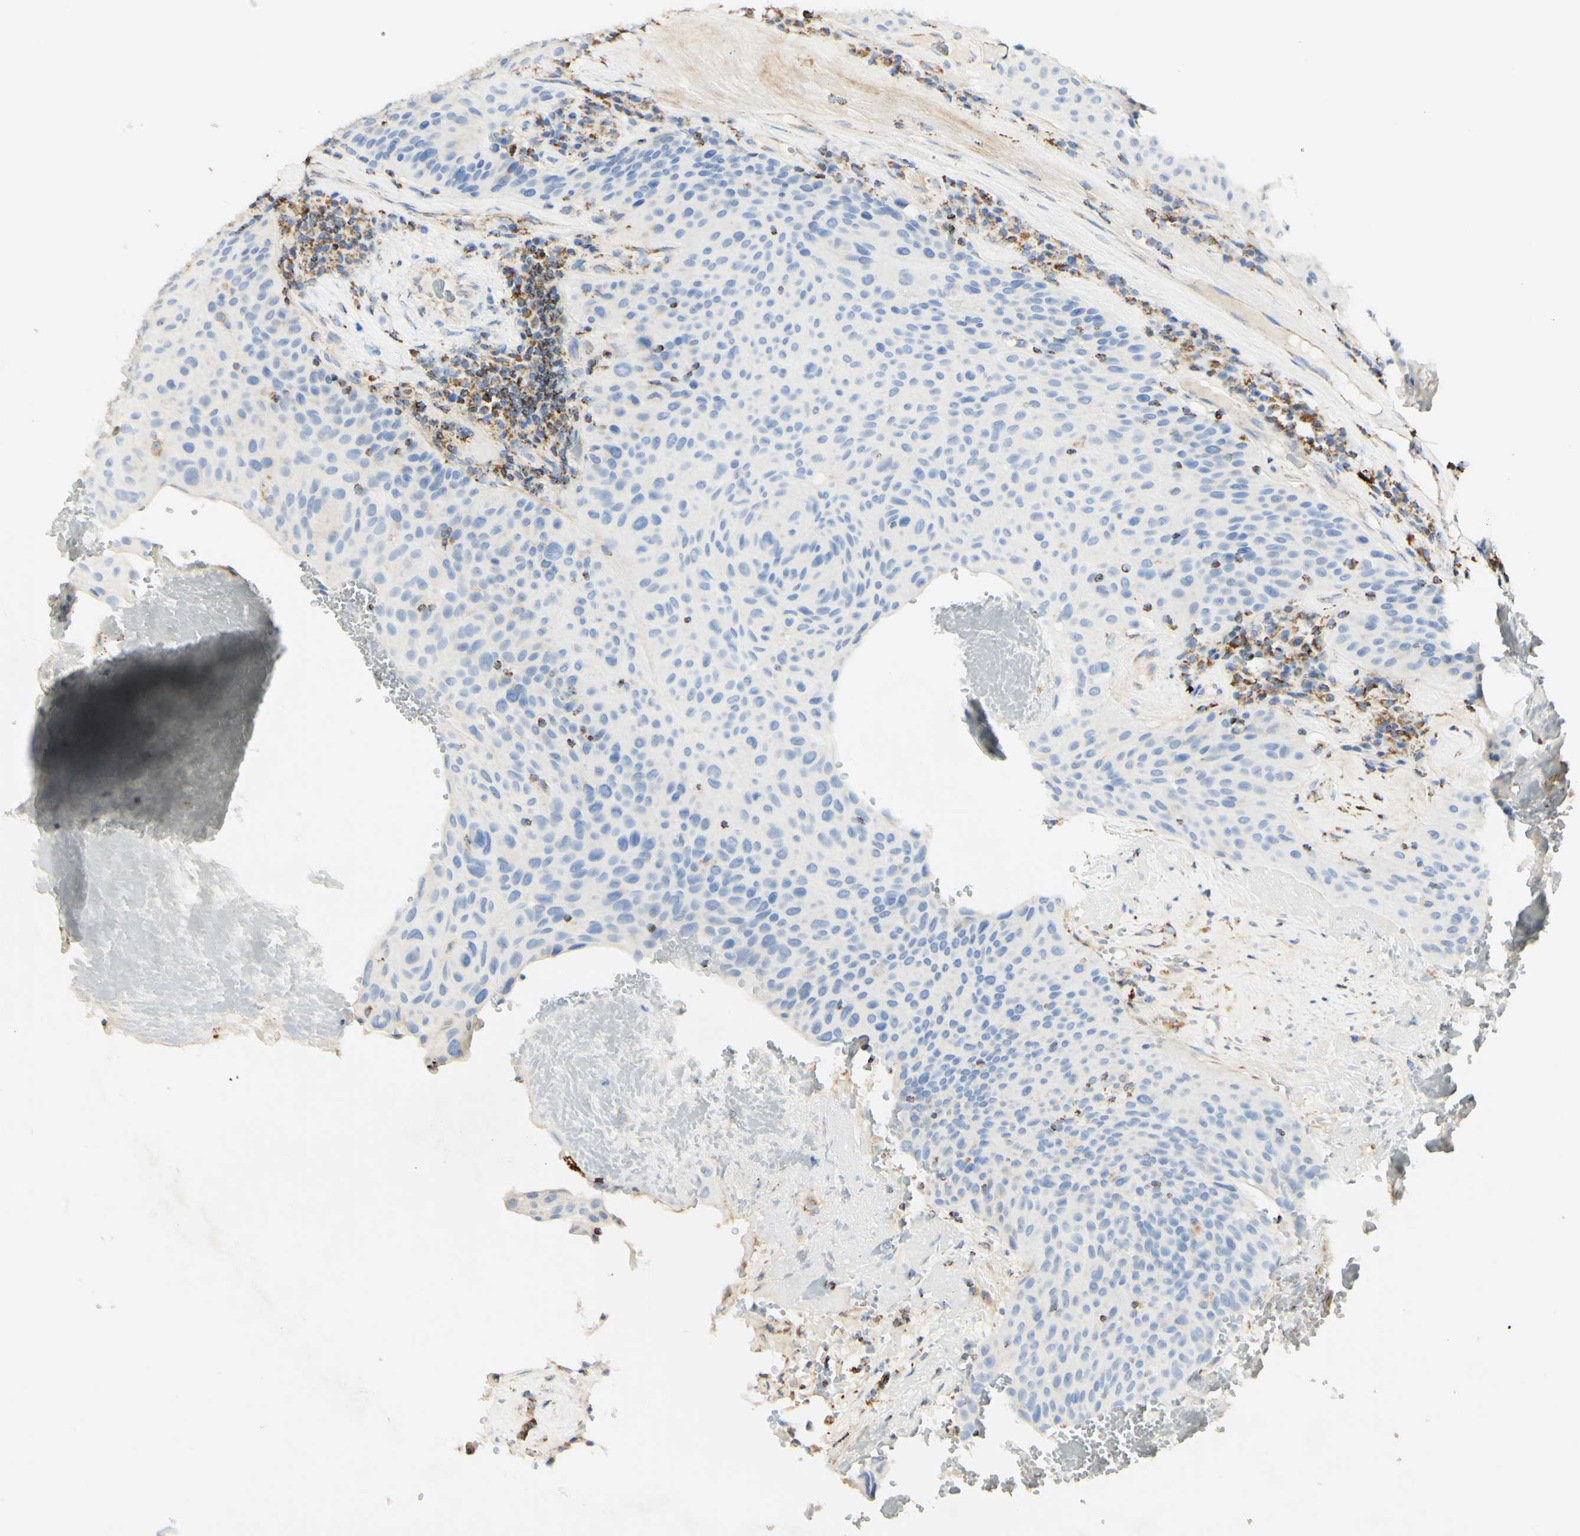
{"staining": {"intensity": "negative", "quantity": "none", "location": "none"}, "tissue": "urothelial cancer", "cell_type": "Tumor cells", "image_type": "cancer", "snomed": [{"axis": "morphology", "description": "Urothelial carcinoma, High grade"}, {"axis": "topography", "description": "Urinary bladder"}], "caption": "An IHC photomicrograph of urothelial cancer is shown. There is no staining in tumor cells of urothelial cancer.", "gene": "OXCT1", "patient": {"sex": "male", "age": 66}}